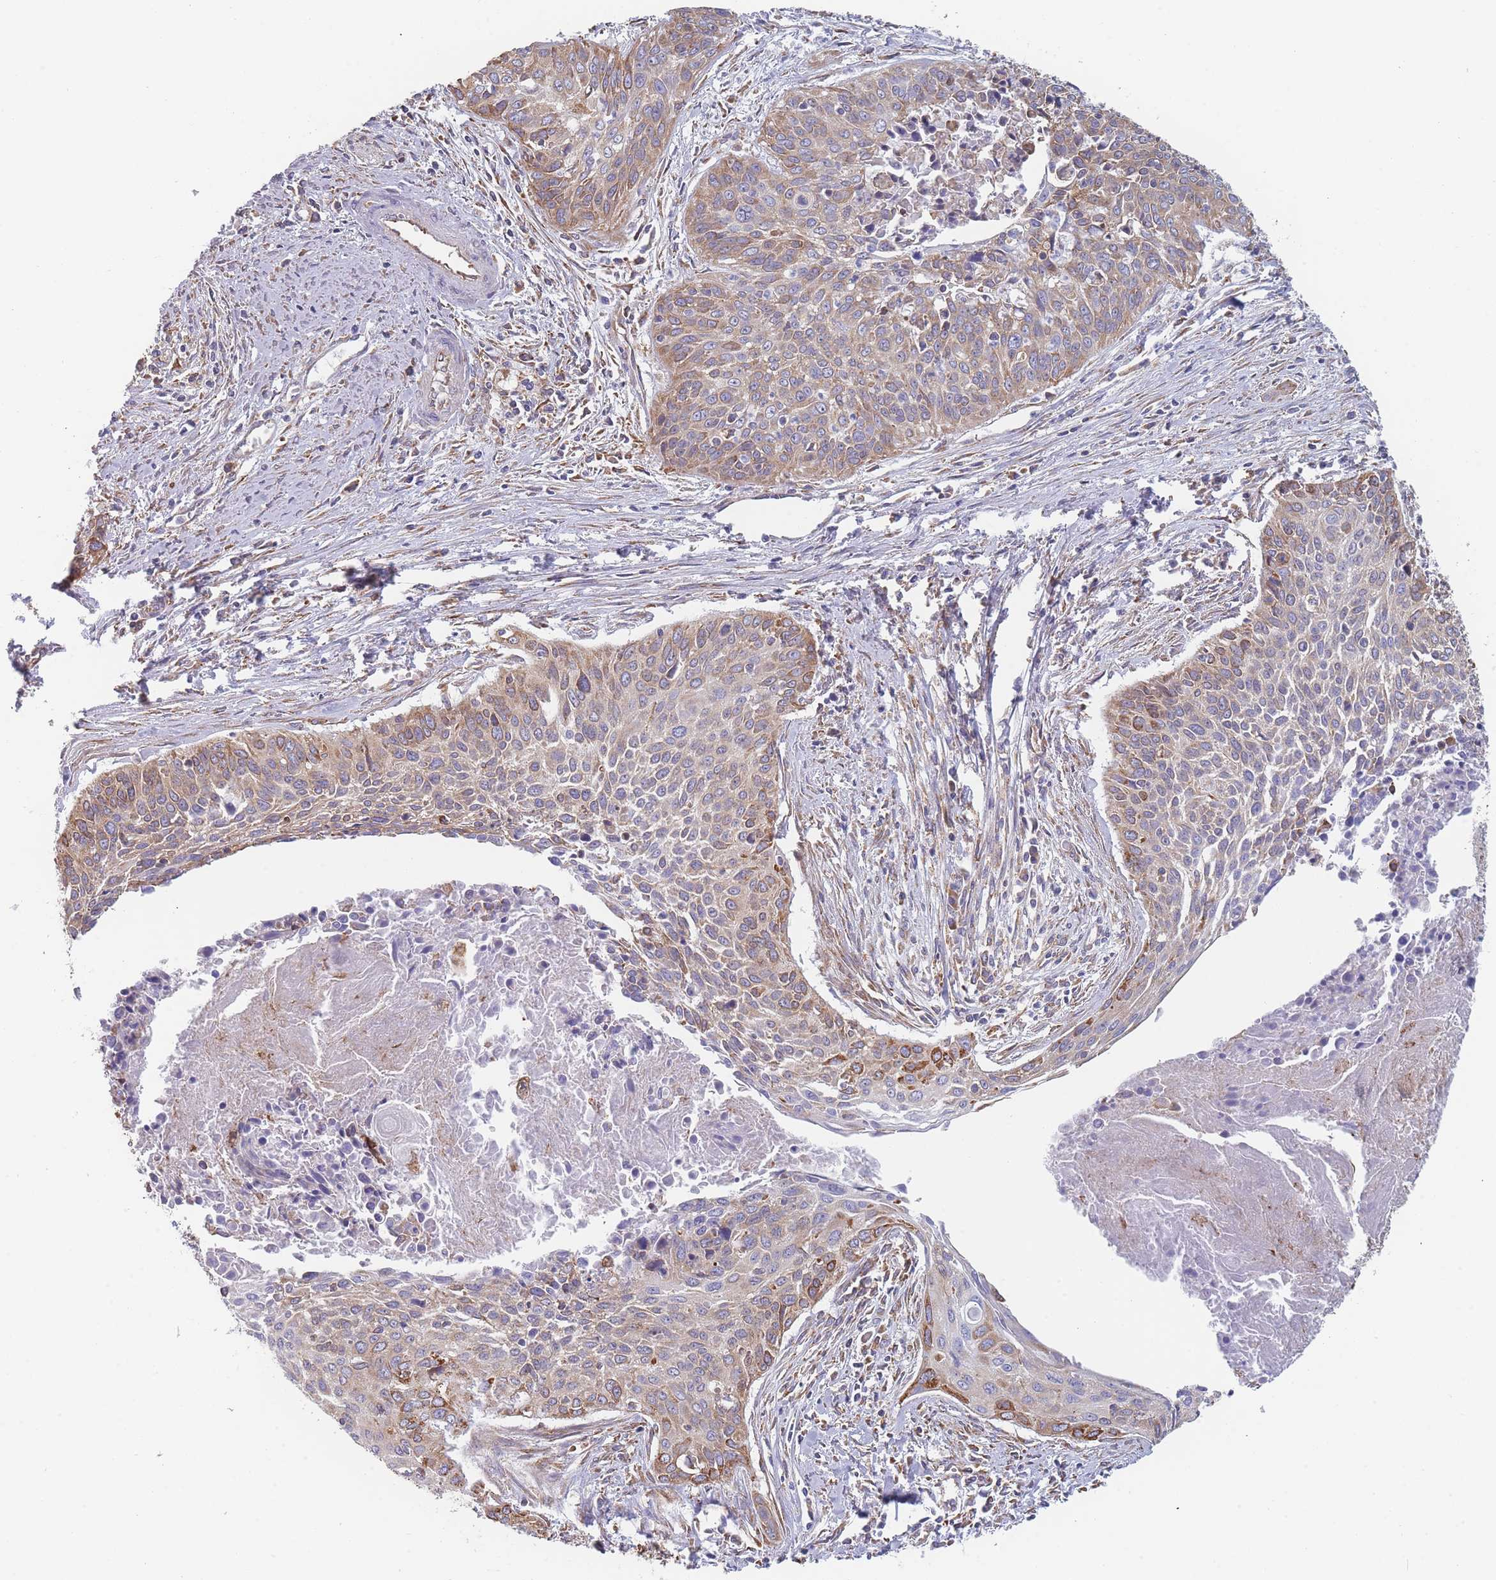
{"staining": {"intensity": "moderate", "quantity": "<25%", "location": "cytoplasmic/membranous"}, "tissue": "cervical cancer", "cell_type": "Tumor cells", "image_type": "cancer", "snomed": [{"axis": "morphology", "description": "Squamous cell carcinoma, NOS"}, {"axis": "topography", "description": "Cervix"}], "caption": "Cervical squamous cell carcinoma stained with a brown dye reveals moderate cytoplasmic/membranous positive expression in approximately <25% of tumor cells.", "gene": "OR7C2", "patient": {"sex": "female", "age": 55}}